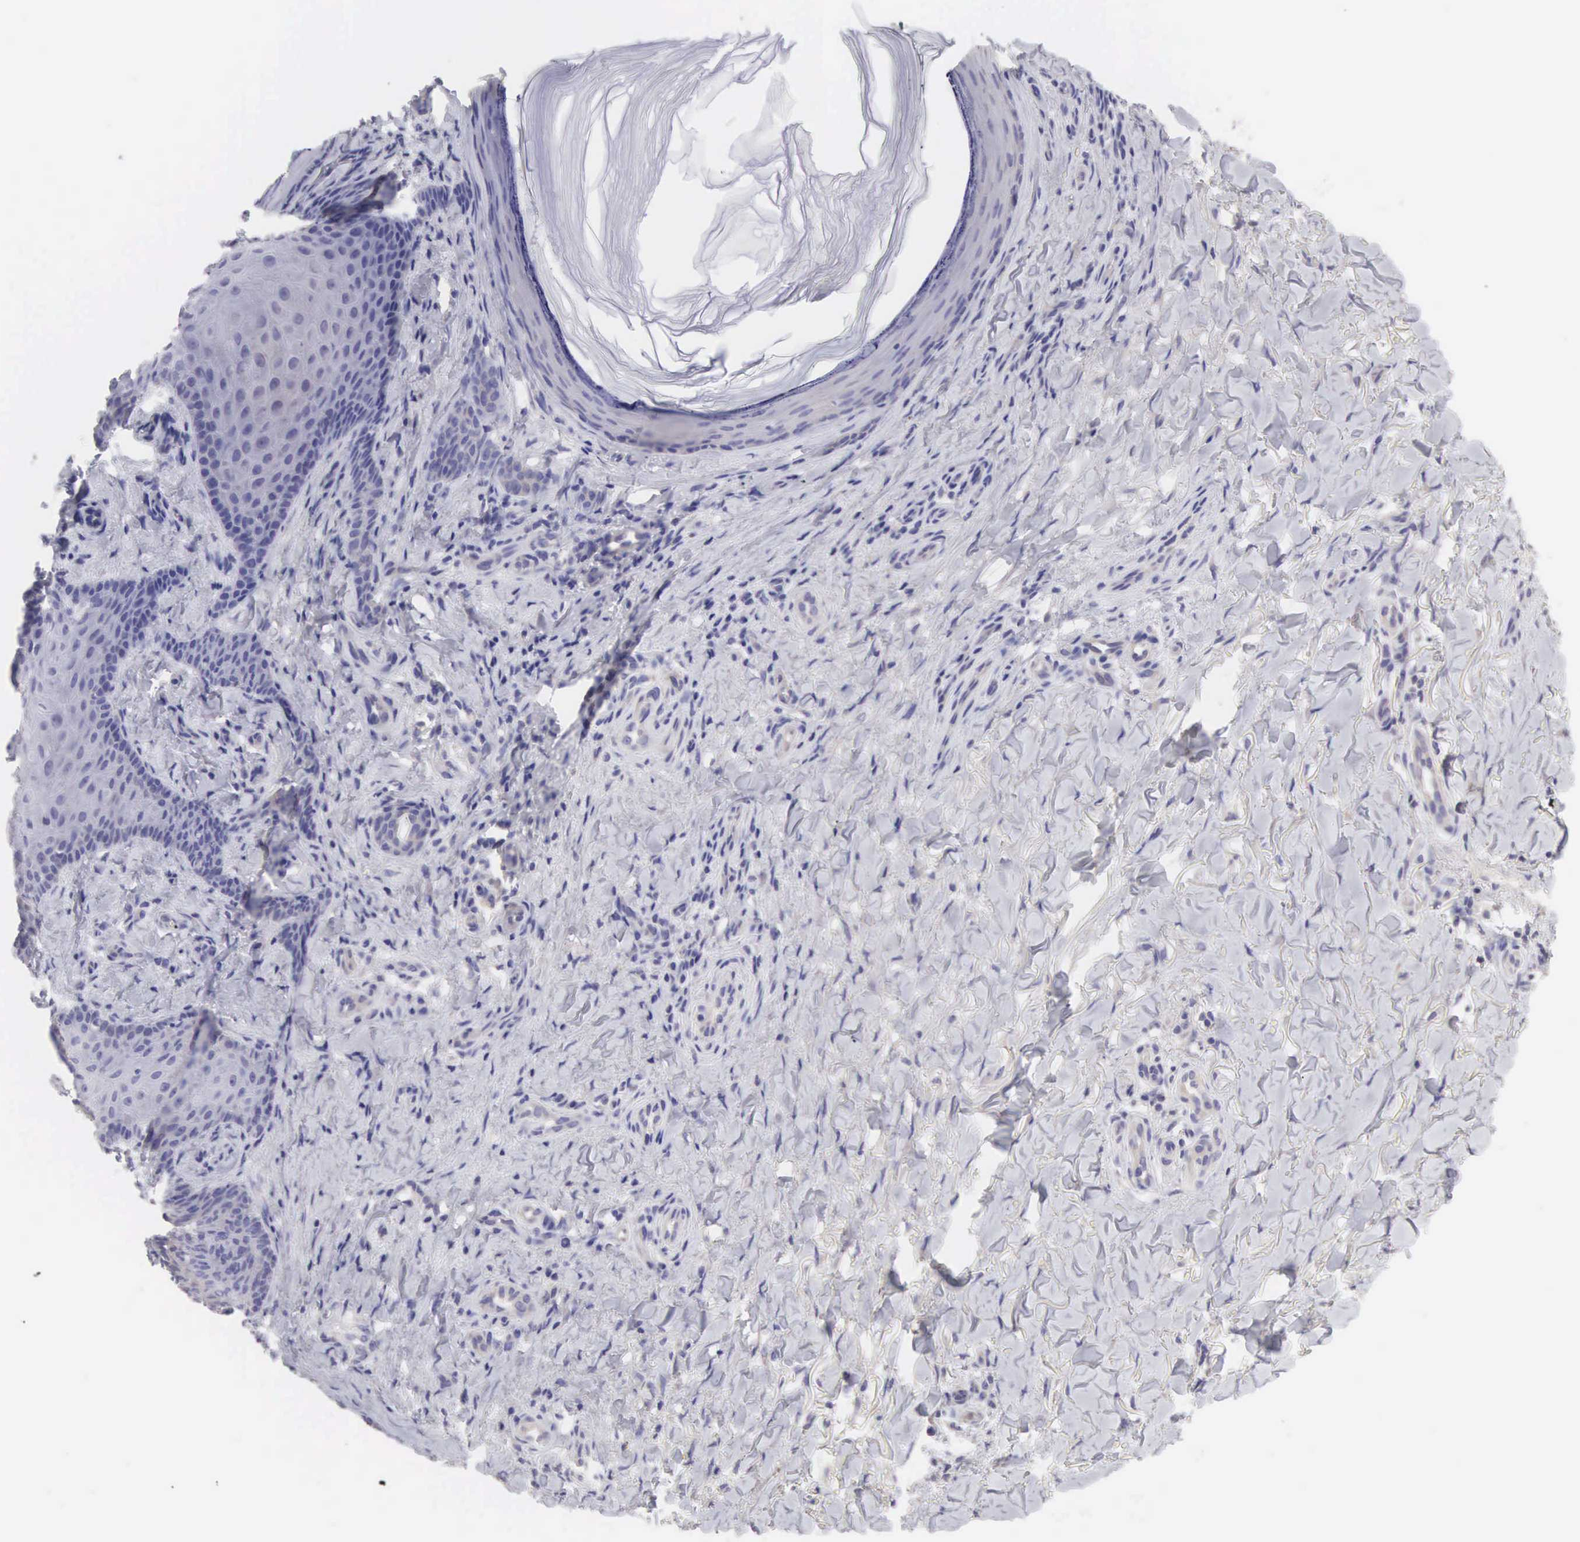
{"staining": {"intensity": "negative", "quantity": "none", "location": "none"}, "tissue": "skin cancer", "cell_type": "Tumor cells", "image_type": "cancer", "snomed": [{"axis": "morphology", "description": "Normal tissue, NOS"}, {"axis": "morphology", "description": "Basal cell carcinoma"}, {"axis": "topography", "description": "Skin"}], "caption": "Tumor cells are negative for brown protein staining in basal cell carcinoma (skin).", "gene": "SLITRK4", "patient": {"sex": "male", "age": 81}}